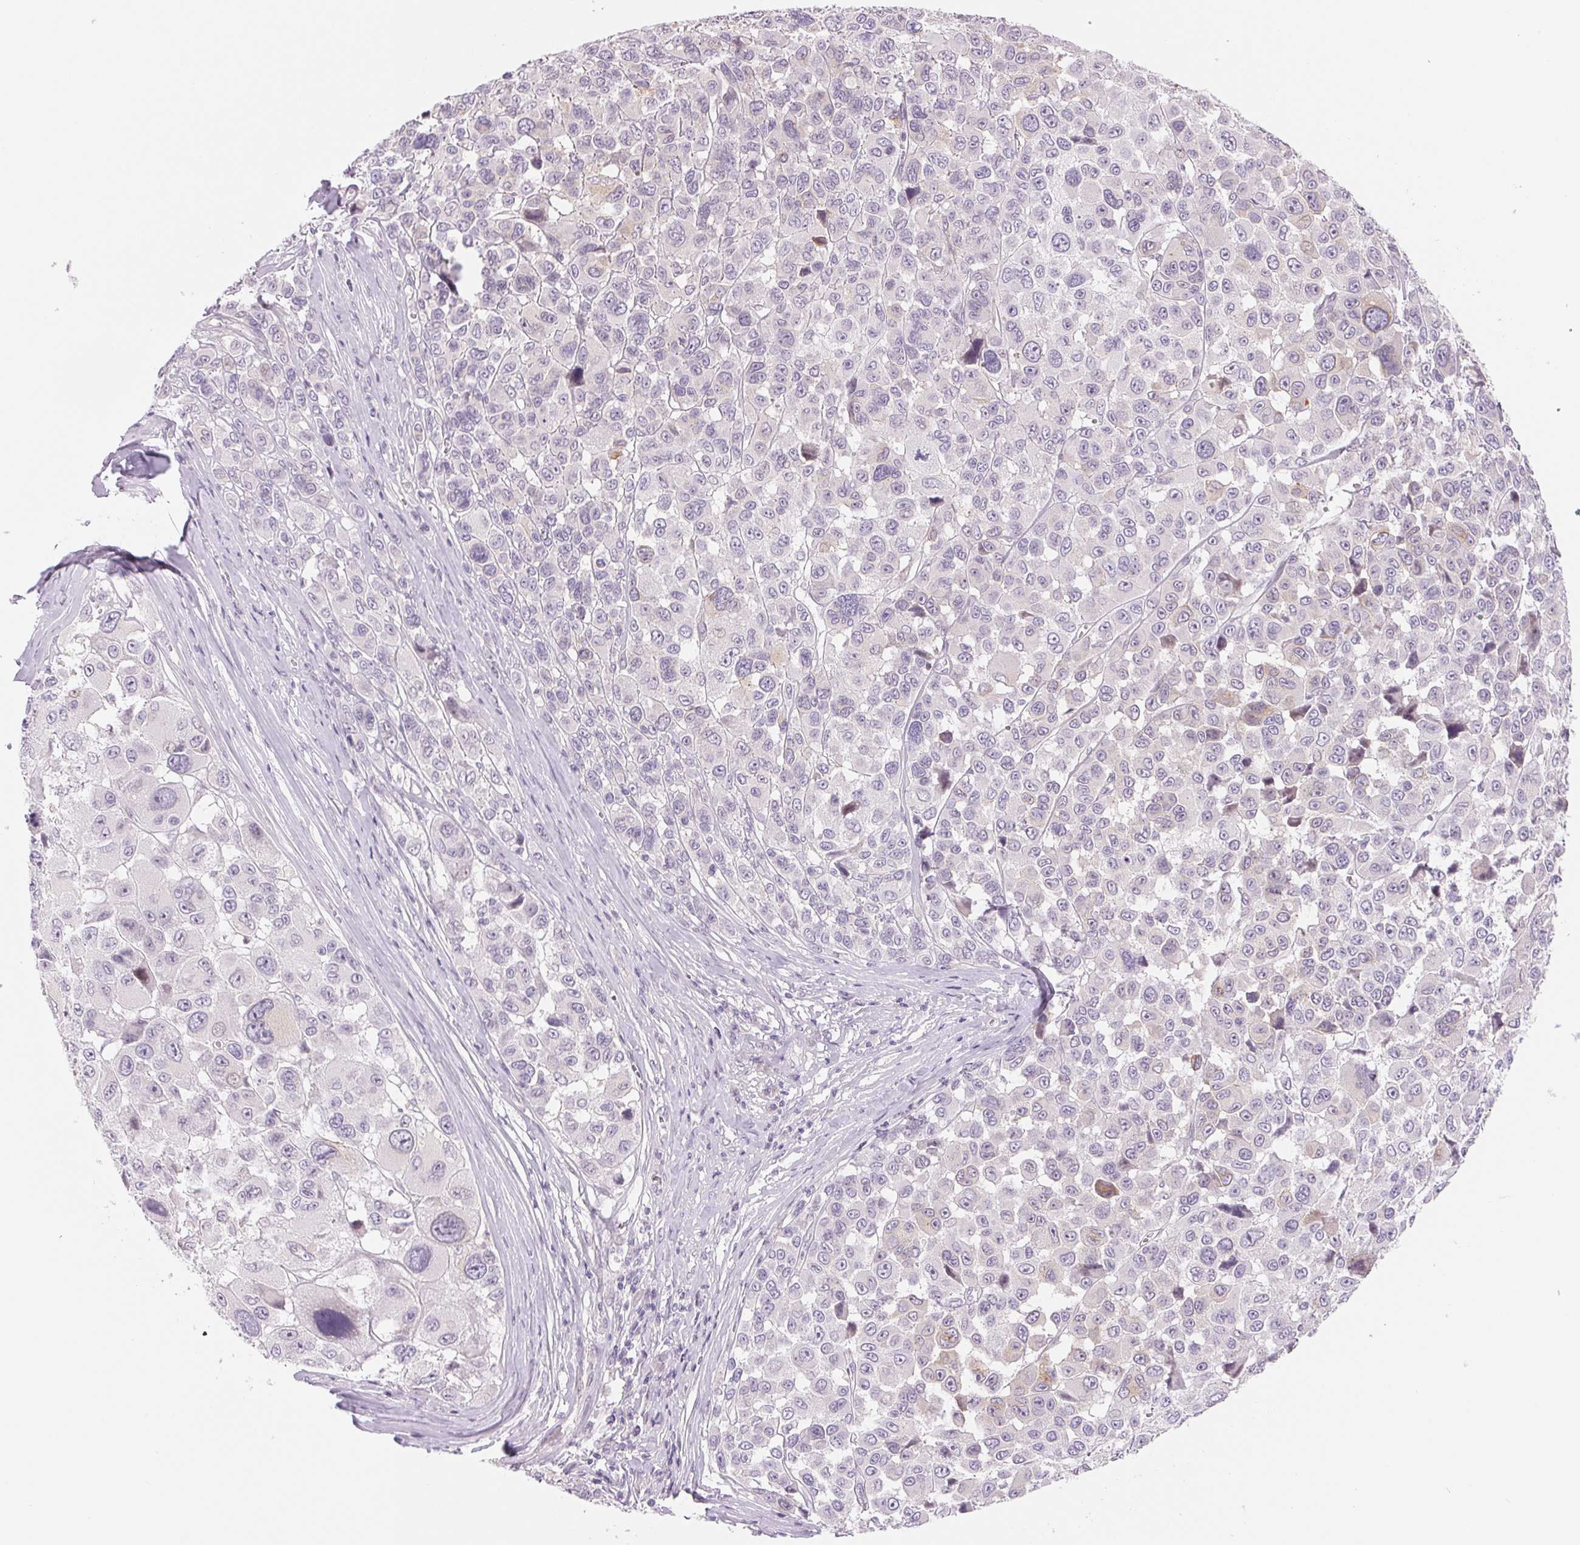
{"staining": {"intensity": "negative", "quantity": "none", "location": "none"}, "tissue": "melanoma", "cell_type": "Tumor cells", "image_type": "cancer", "snomed": [{"axis": "morphology", "description": "Malignant melanoma, NOS"}, {"axis": "topography", "description": "Skin"}], "caption": "Melanoma stained for a protein using IHC demonstrates no positivity tumor cells.", "gene": "CCDC168", "patient": {"sex": "female", "age": 66}}